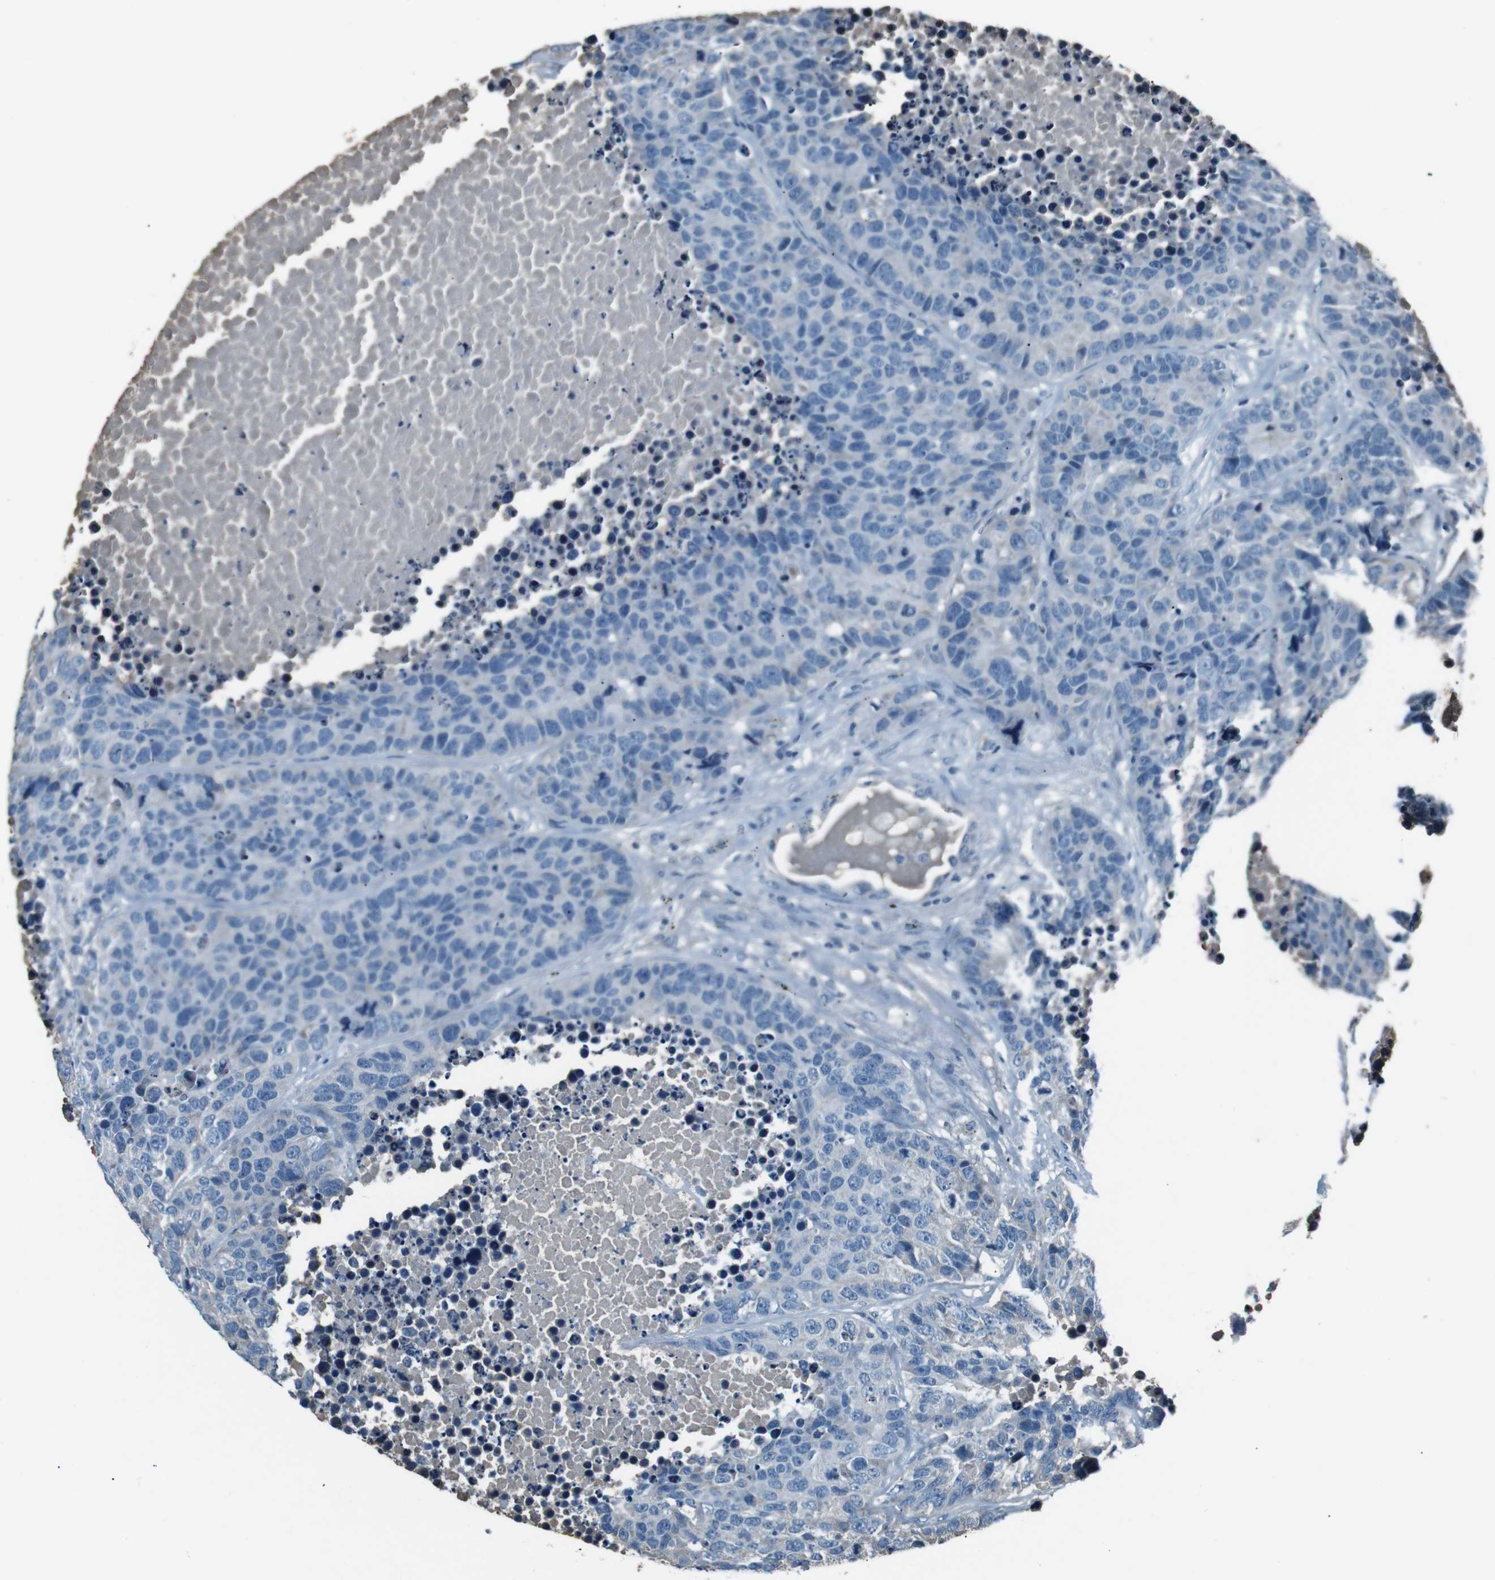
{"staining": {"intensity": "negative", "quantity": "none", "location": "none"}, "tissue": "carcinoid", "cell_type": "Tumor cells", "image_type": "cancer", "snomed": [{"axis": "morphology", "description": "Carcinoid, malignant, NOS"}, {"axis": "topography", "description": "Lung"}], "caption": "Tumor cells are negative for protein expression in human carcinoid.", "gene": "LEP", "patient": {"sex": "male", "age": 60}}